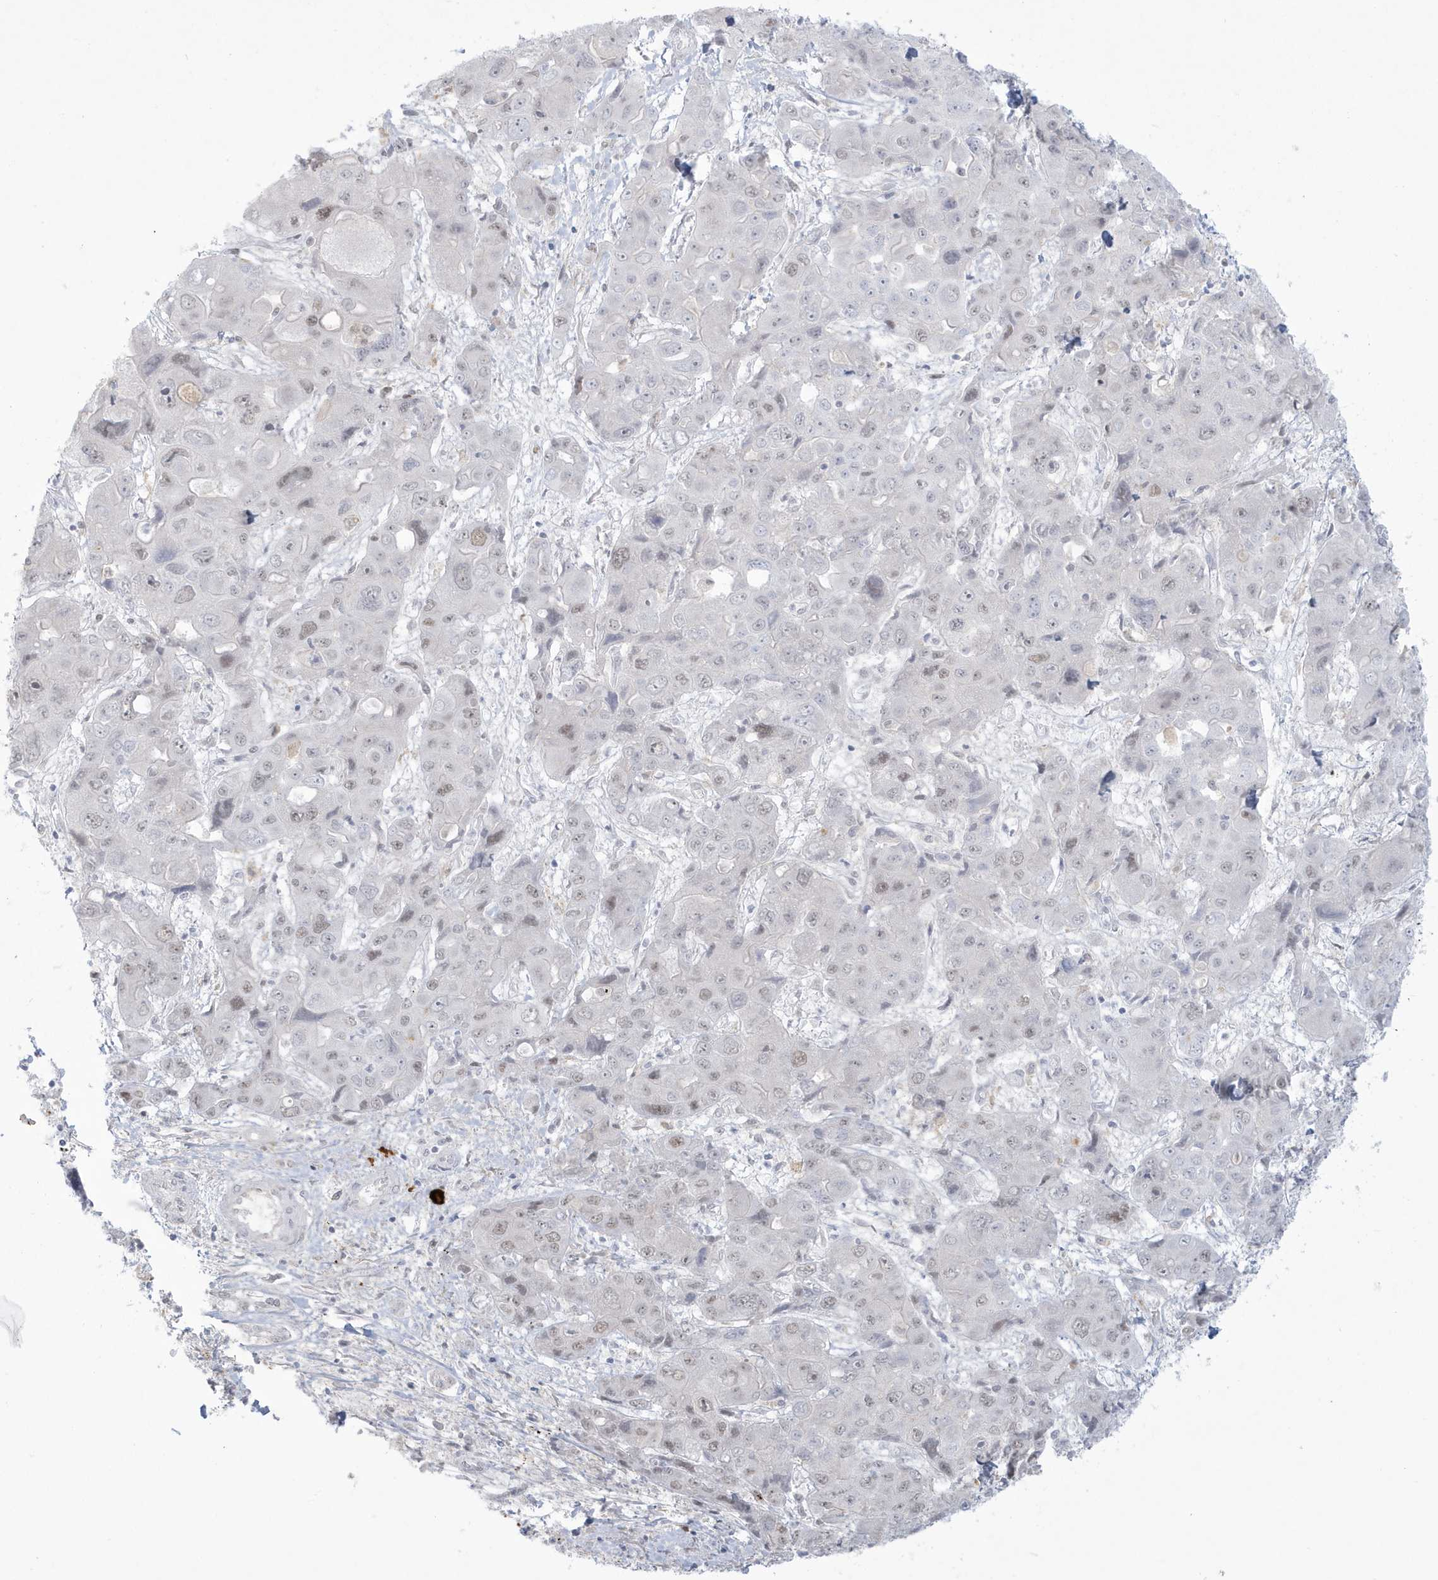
{"staining": {"intensity": "weak", "quantity": "<25%", "location": "nuclear"}, "tissue": "liver cancer", "cell_type": "Tumor cells", "image_type": "cancer", "snomed": [{"axis": "morphology", "description": "Cholangiocarcinoma"}, {"axis": "topography", "description": "Liver"}], "caption": "Immunohistochemical staining of liver cancer shows no significant expression in tumor cells.", "gene": "HERC6", "patient": {"sex": "male", "age": 67}}